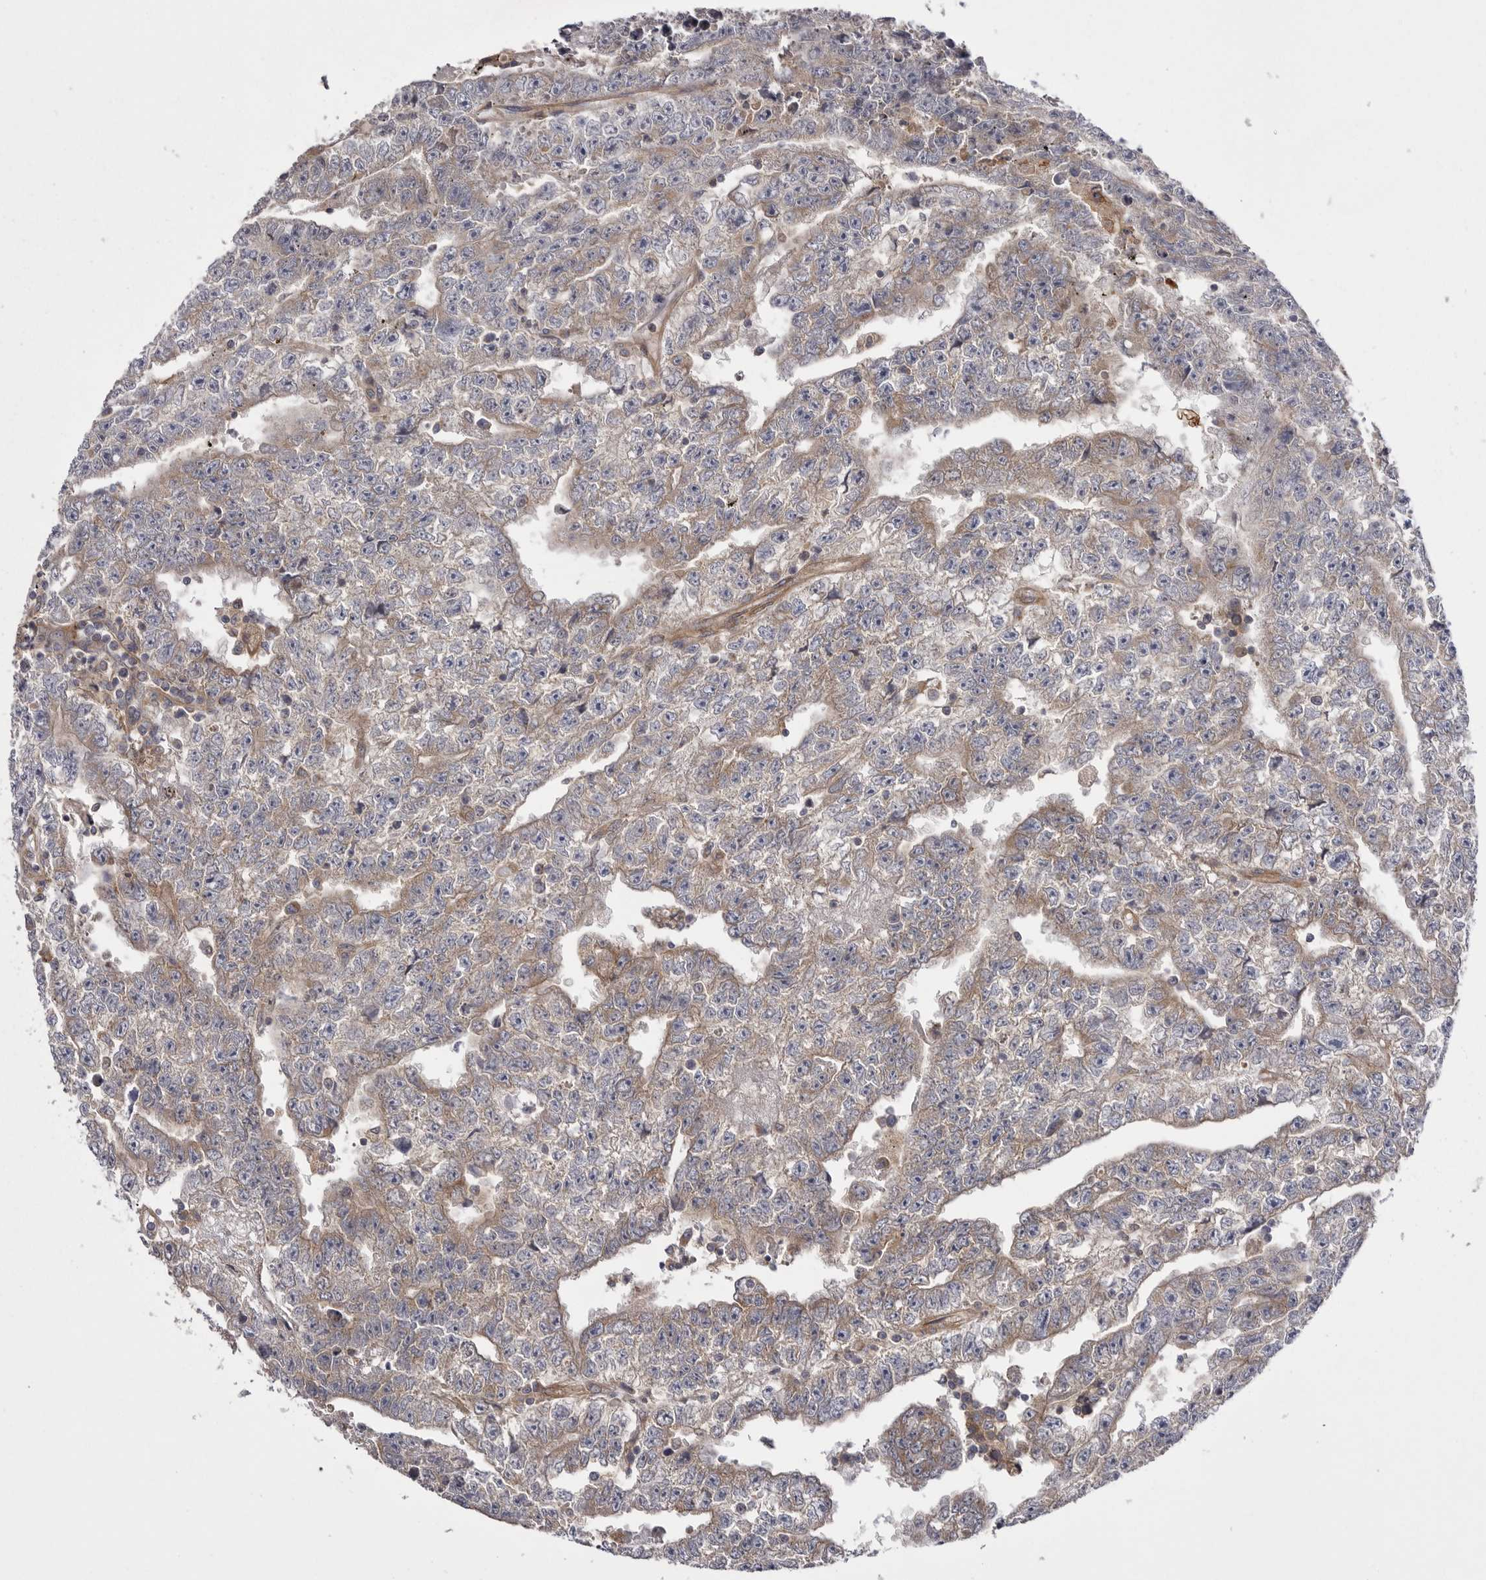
{"staining": {"intensity": "weak", "quantity": "25%-75%", "location": "cytoplasmic/membranous"}, "tissue": "testis cancer", "cell_type": "Tumor cells", "image_type": "cancer", "snomed": [{"axis": "morphology", "description": "Carcinoma, Embryonal, NOS"}, {"axis": "topography", "description": "Testis"}], "caption": "Weak cytoplasmic/membranous staining for a protein is appreciated in about 25%-75% of tumor cells of testis embryonal carcinoma using immunohistochemistry (IHC).", "gene": "OSBPL9", "patient": {"sex": "male", "age": 25}}